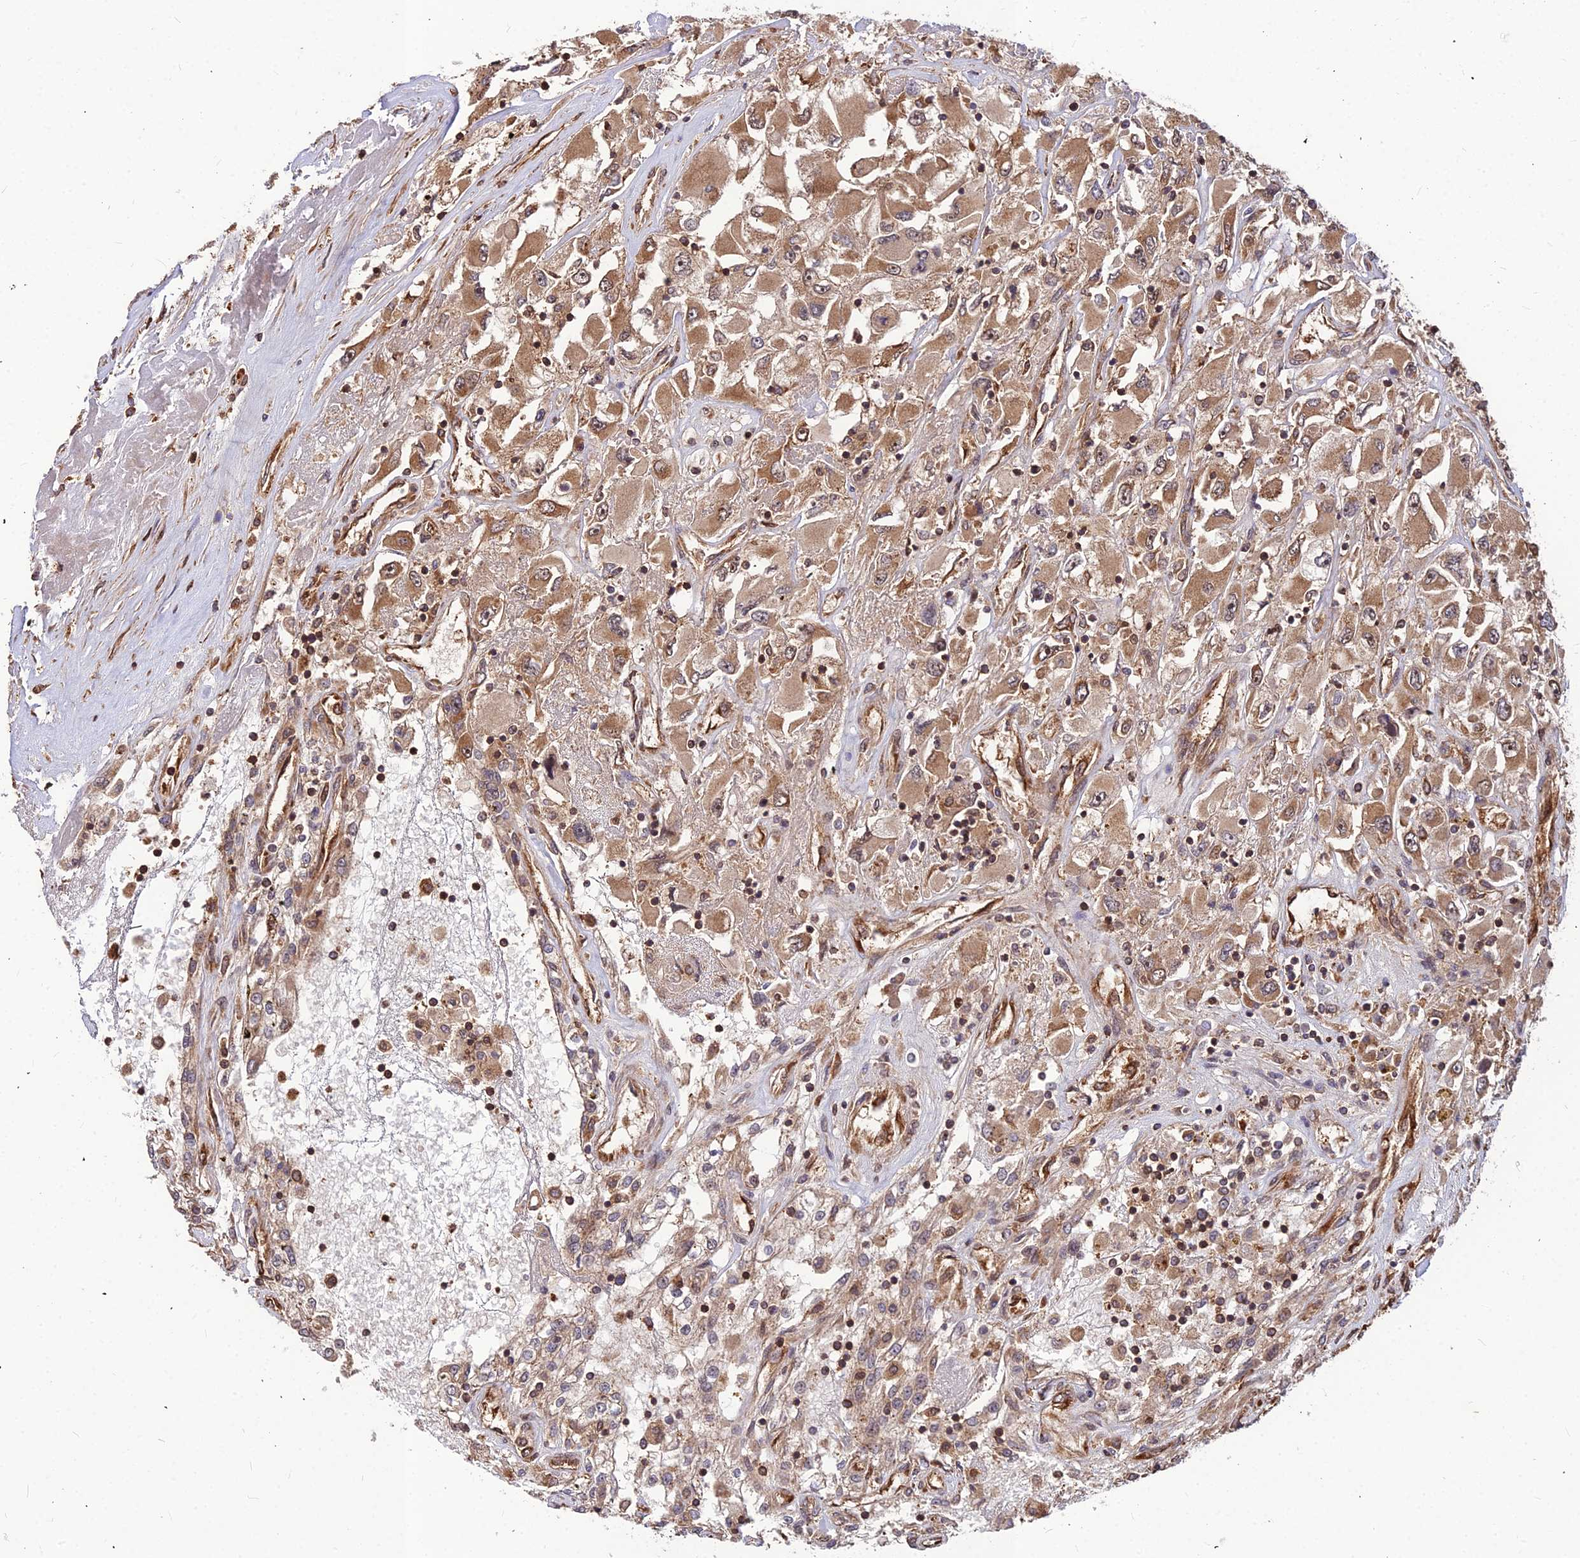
{"staining": {"intensity": "moderate", "quantity": ">75%", "location": "cytoplasmic/membranous"}, "tissue": "renal cancer", "cell_type": "Tumor cells", "image_type": "cancer", "snomed": [{"axis": "morphology", "description": "Adenocarcinoma, NOS"}, {"axis": "topography", "description": "Kidney"}], "caption": "The histopathology image exhibits a brown stain indicating the presence of a protein in the cytoplasmic/membranous of tumor cells in renal cancer (adenocarcinoma).", "gene": "ZNF467", "patient": {"sex": "female", "age": 52}}